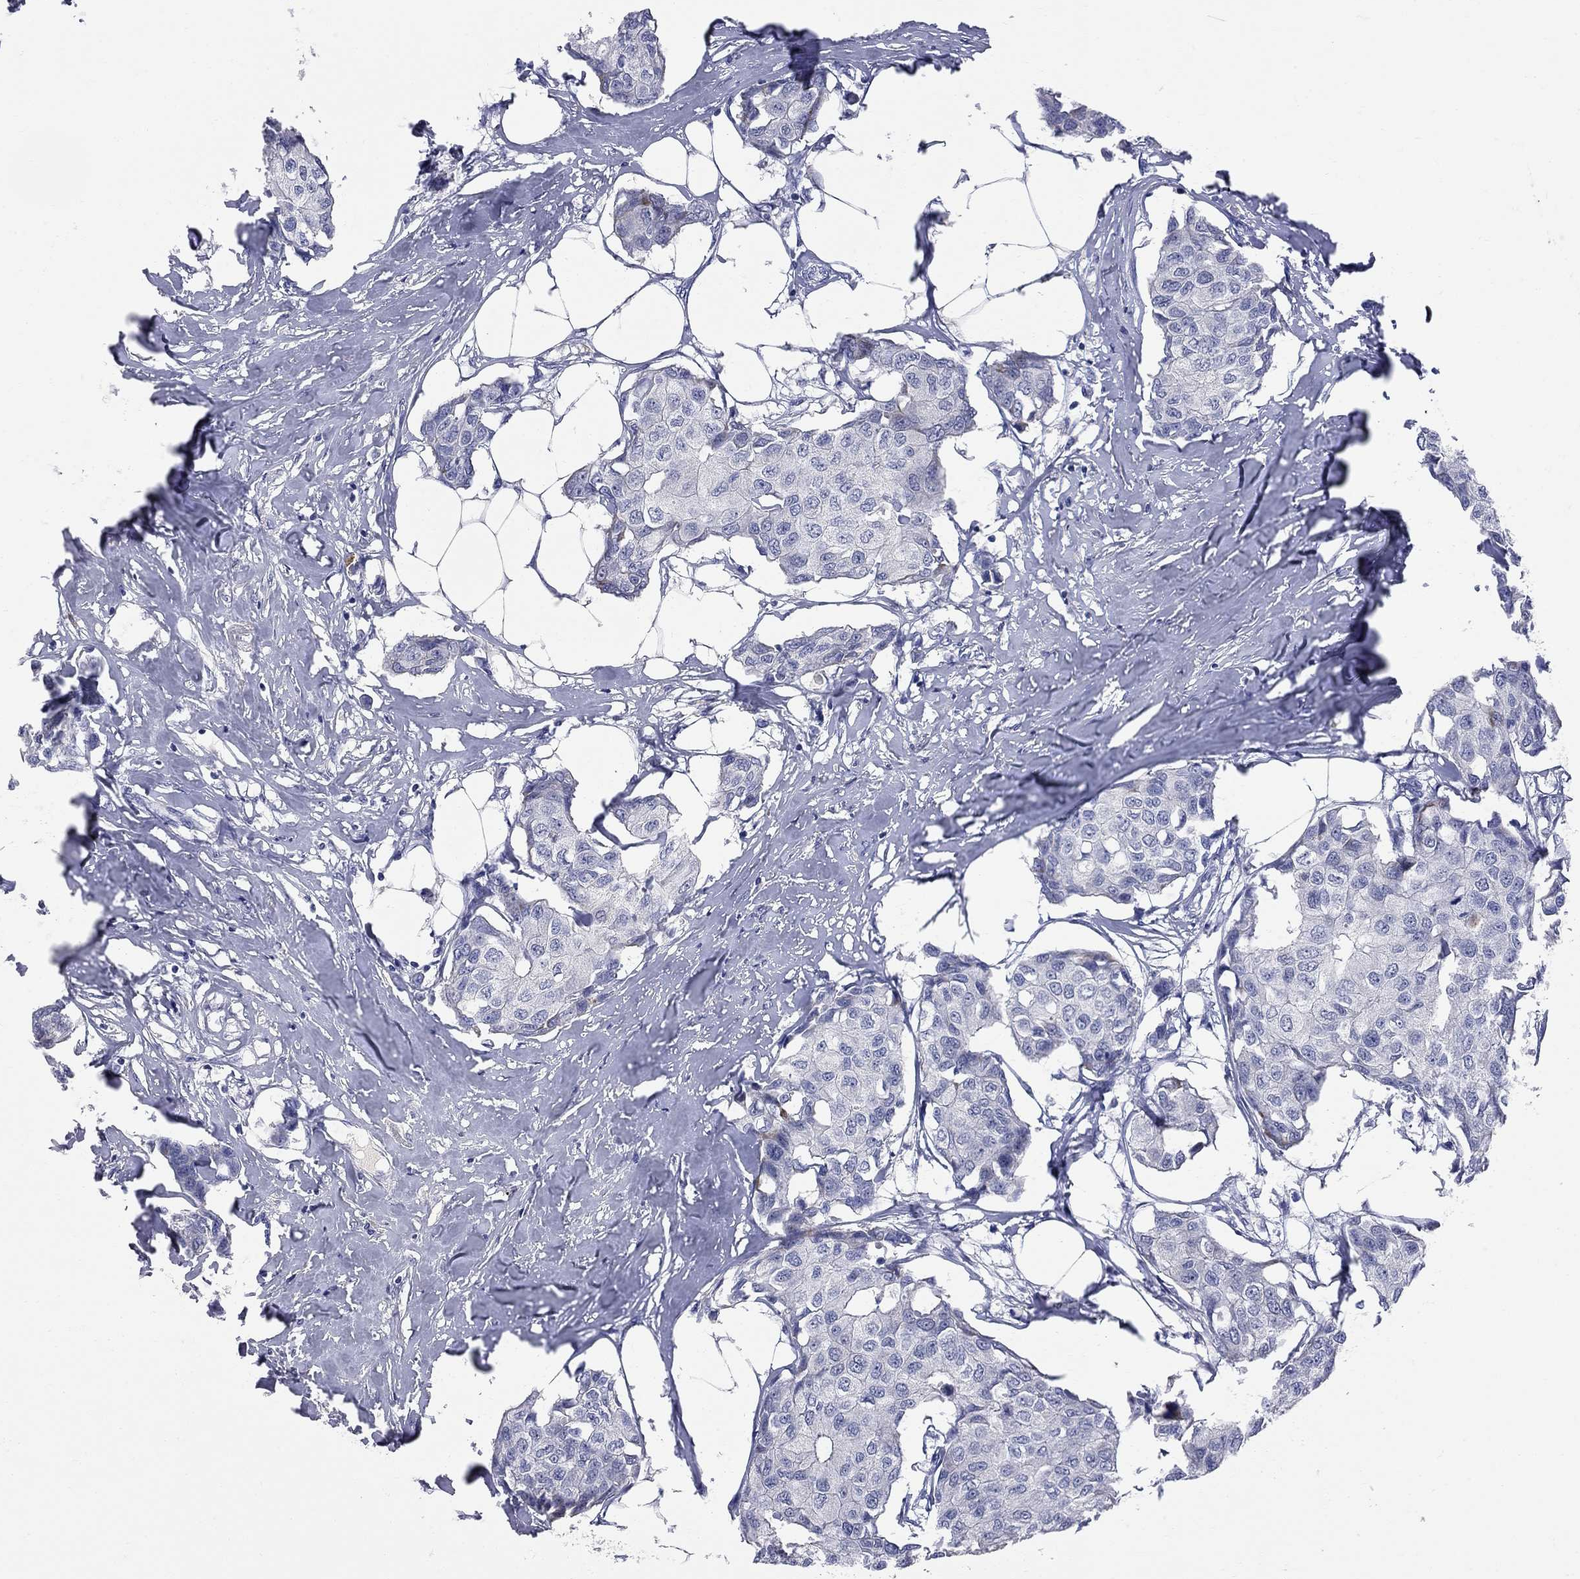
{"staining": {"intensity": "negative", "quantity": "none", "location": "none"}, "tissue": "breast cancer", "cell_type": "Tumor cells", "image_type": "cancer", "snomed": [{"axis": "morphology", "description": "Duct carcinoma"}, {"axis": "topography", "description": "Breast"}], "caption": "High magnification brightfield microscopy of breast intraductal carcinoma stained with DAB (brown) and counterstained with hematoxylin (blue): tumor cells show no significant staining.", "gene": "FAM221B", "patient": {"sex": "female", "age": 80}}